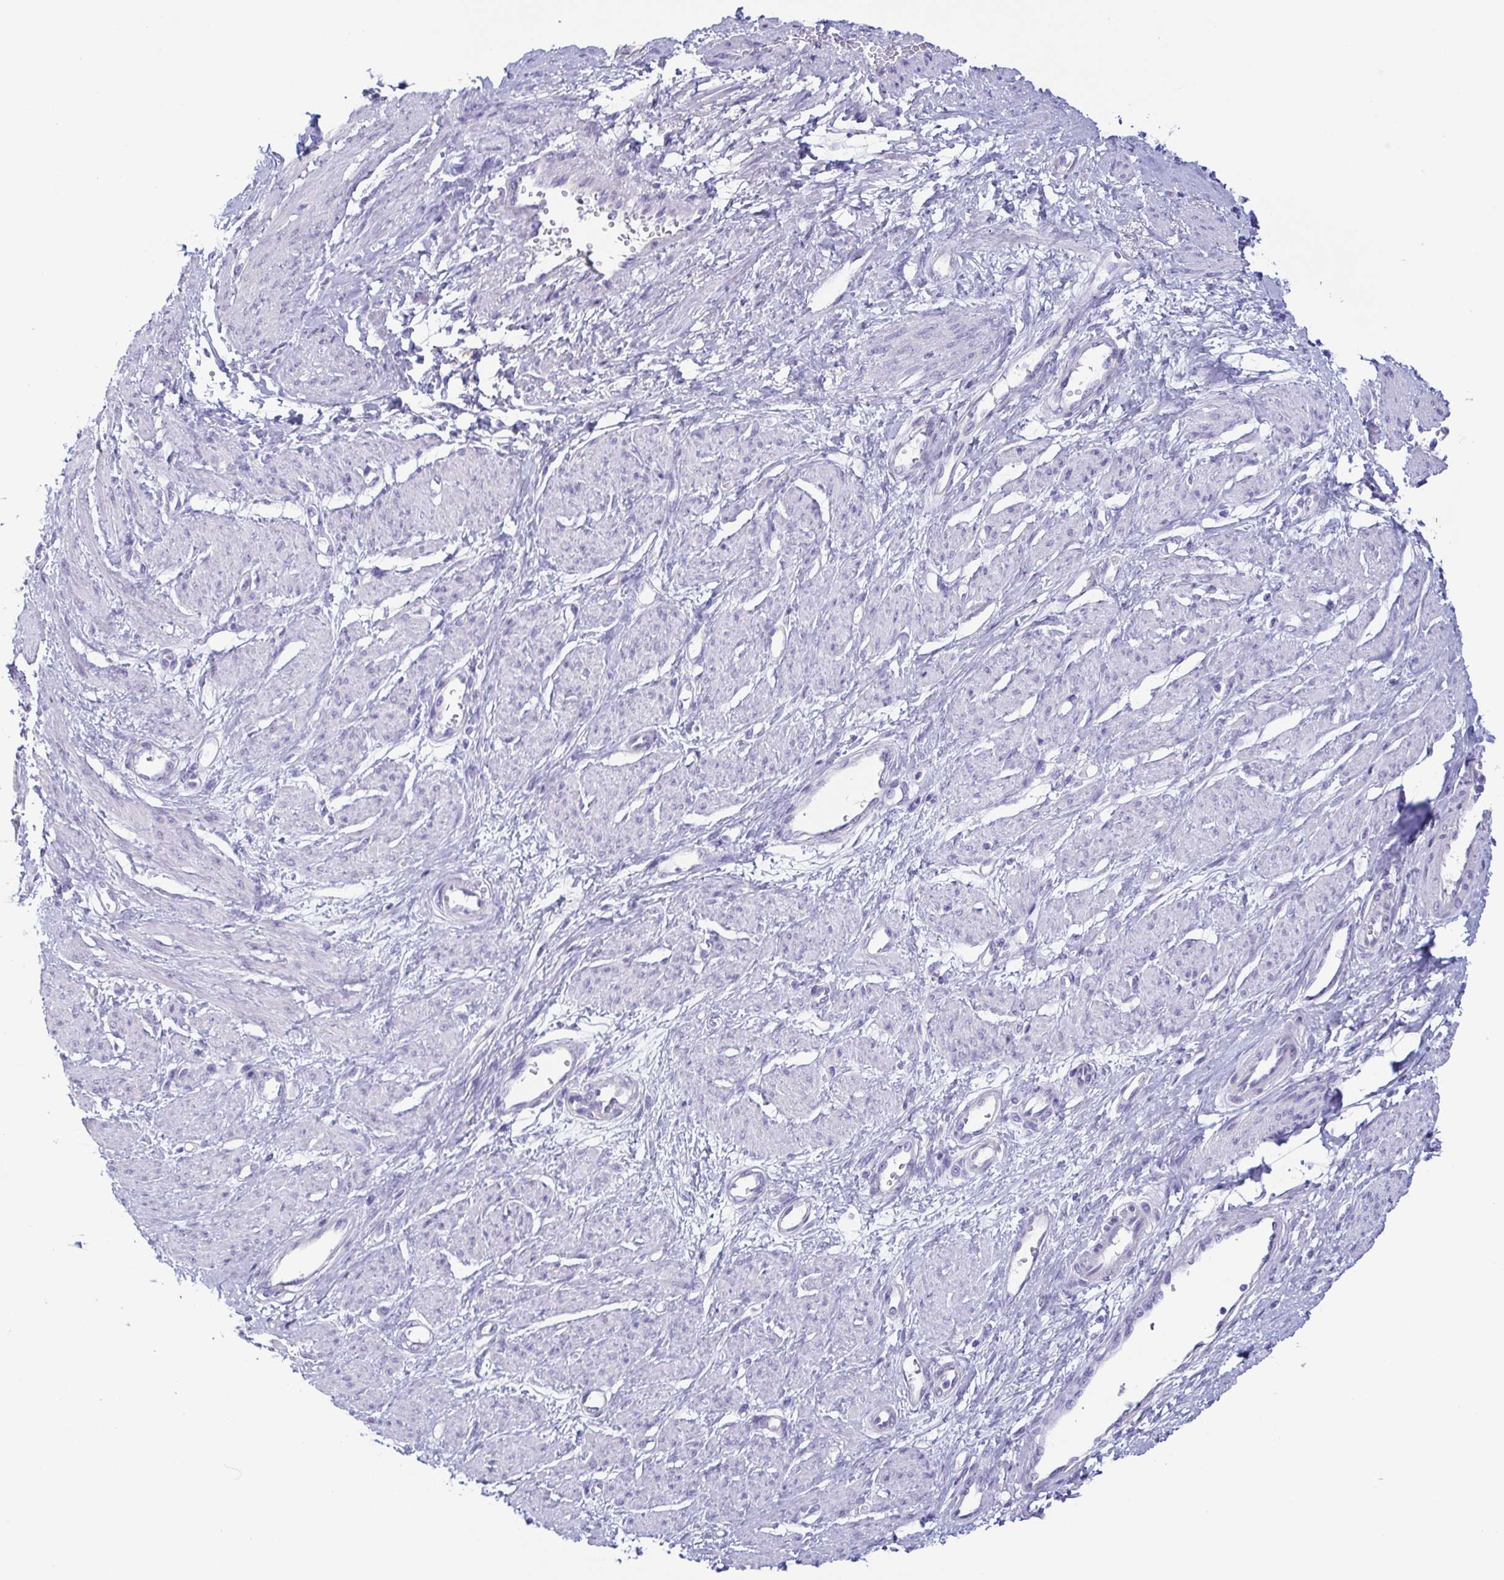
{"staining": {"intensity": "negative", "quantity": "none", "location": "none"}, "tissue": "smooth muscle", "cell_type": "Smooth muscle cells", "image_type": "normal", "snomed": [{"axis": "morphology", "description": "Normal tissue, NOS"}, {"axis": "topography", "description": "Smooth muscle"}, {"axis": "topography", "description": "Uterus"}], "caption": "Immunohistochemistry photomicrograph of unremarkable smooth muscle: smooth muscle stained with DAB demonstrates no significant protein staining in smooth muscle cells.", "gene": "ENSG00000275778", "patient": {"sex": "female", "age": 39}}